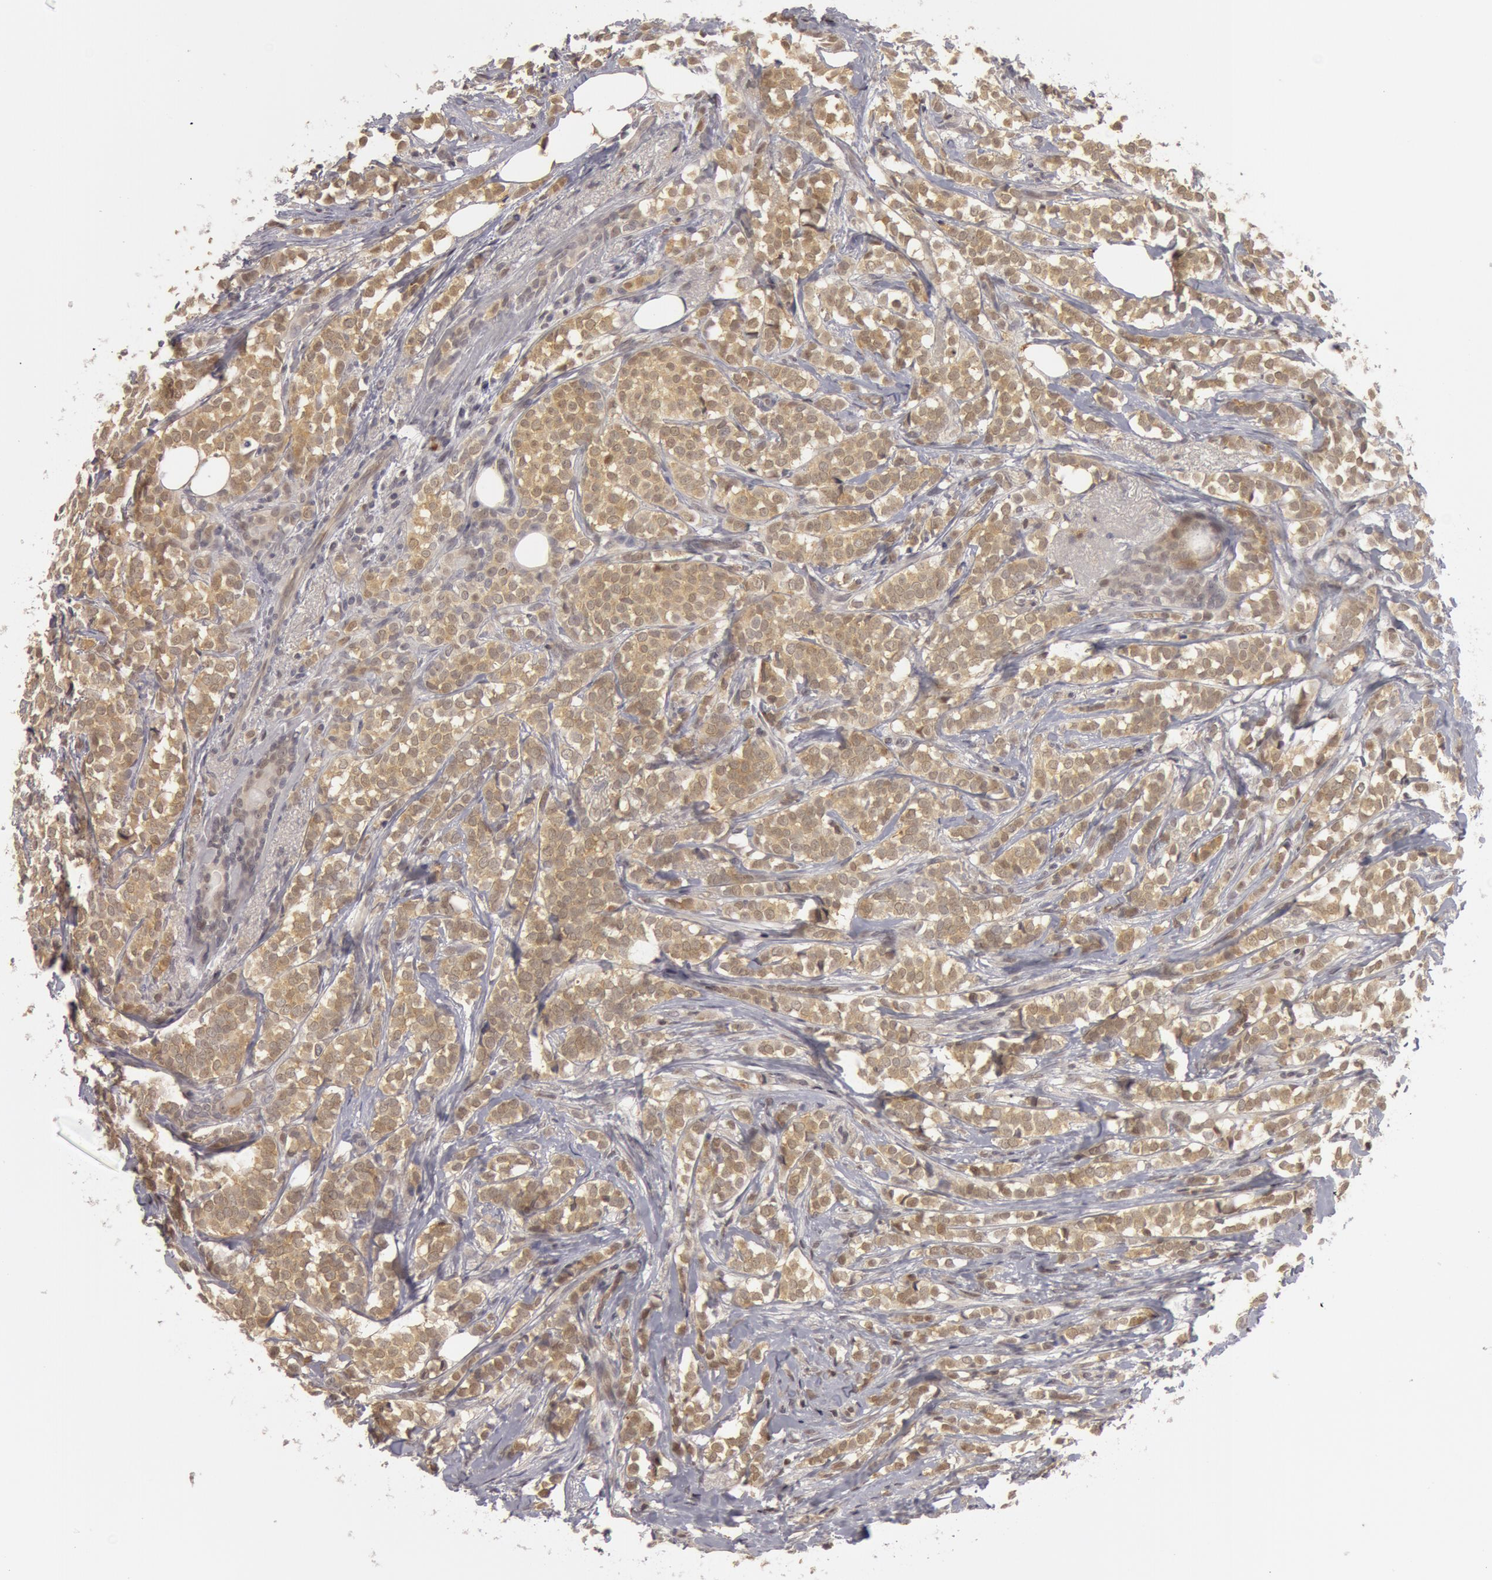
{"staining": {"intensity": "negative", "quantity": "none", "location": "none"}, "tissue": "breast cancer", "cell_type": "Tumor cells", "image_type": "cancer", "snomed": [{"axis": "morphology", "description": "Lobular carcinoma"}, {"axis": "topography", "description": "Breast"}], "caption": "Immunohistochemistry image of neoplastic tissue: human breast cancer stained with DAB (3,3'-diaminobenzidine) reveals no significant protein staining in tumor cells.", "gene": "OASL", "patient": {"sex": "female", "age": 56}}